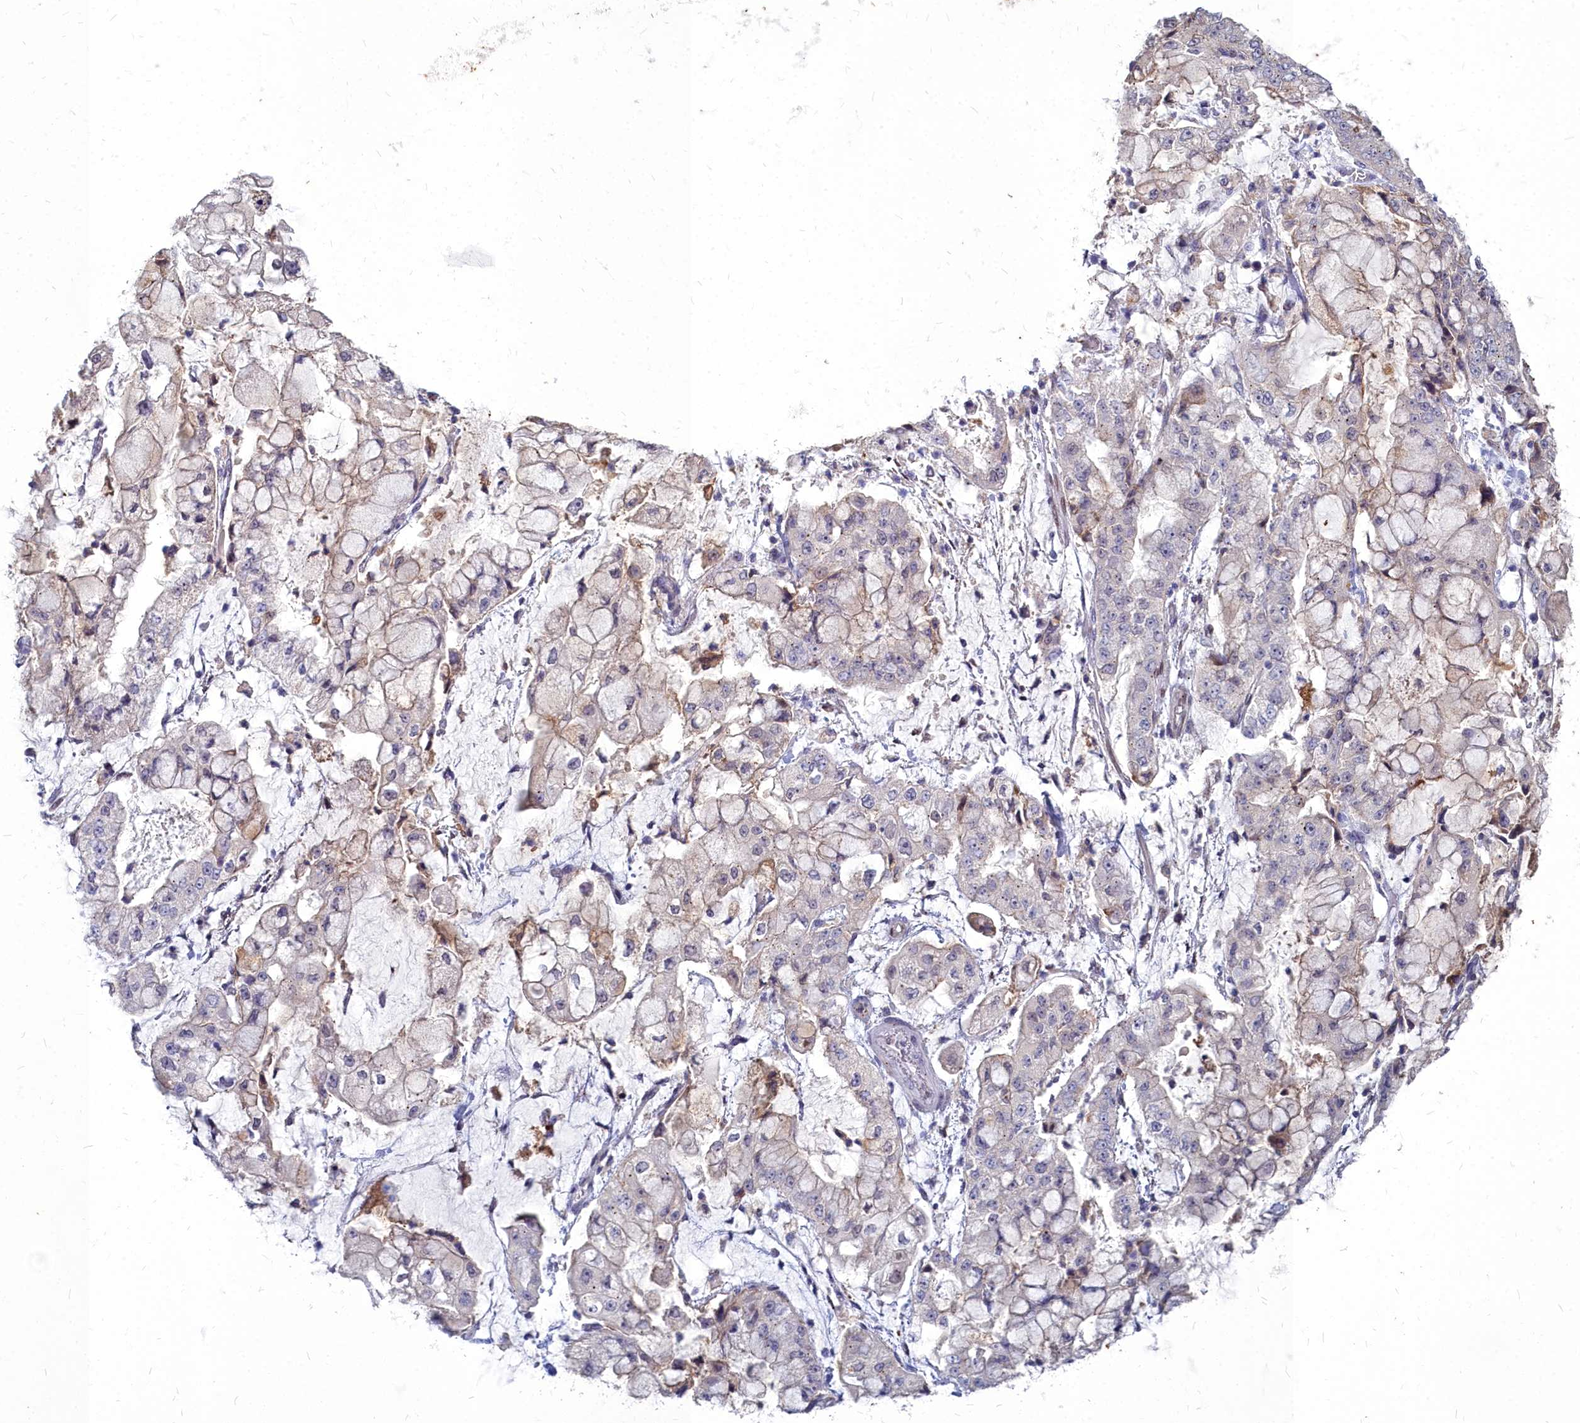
{"staining": {"intensity": "weak", "quantity": "<25%", "location": "cytoplasmic/membranous"}, "tissue": "stomach cancer", "cell_type": "Tumor cells", "image_type": "cancer", "snomed": [{"axis": "morphology", "description": "Adenocarcinoma, NOS"}, {"axis": "topography", "description": "Stomach"}], "caption": "The photomicrograph exhibits no staining of tumor cells in stomach cancer (adenocarcinoma).", "gene": "NOXA1", "patient": {"sex": "male", "age": 76}}